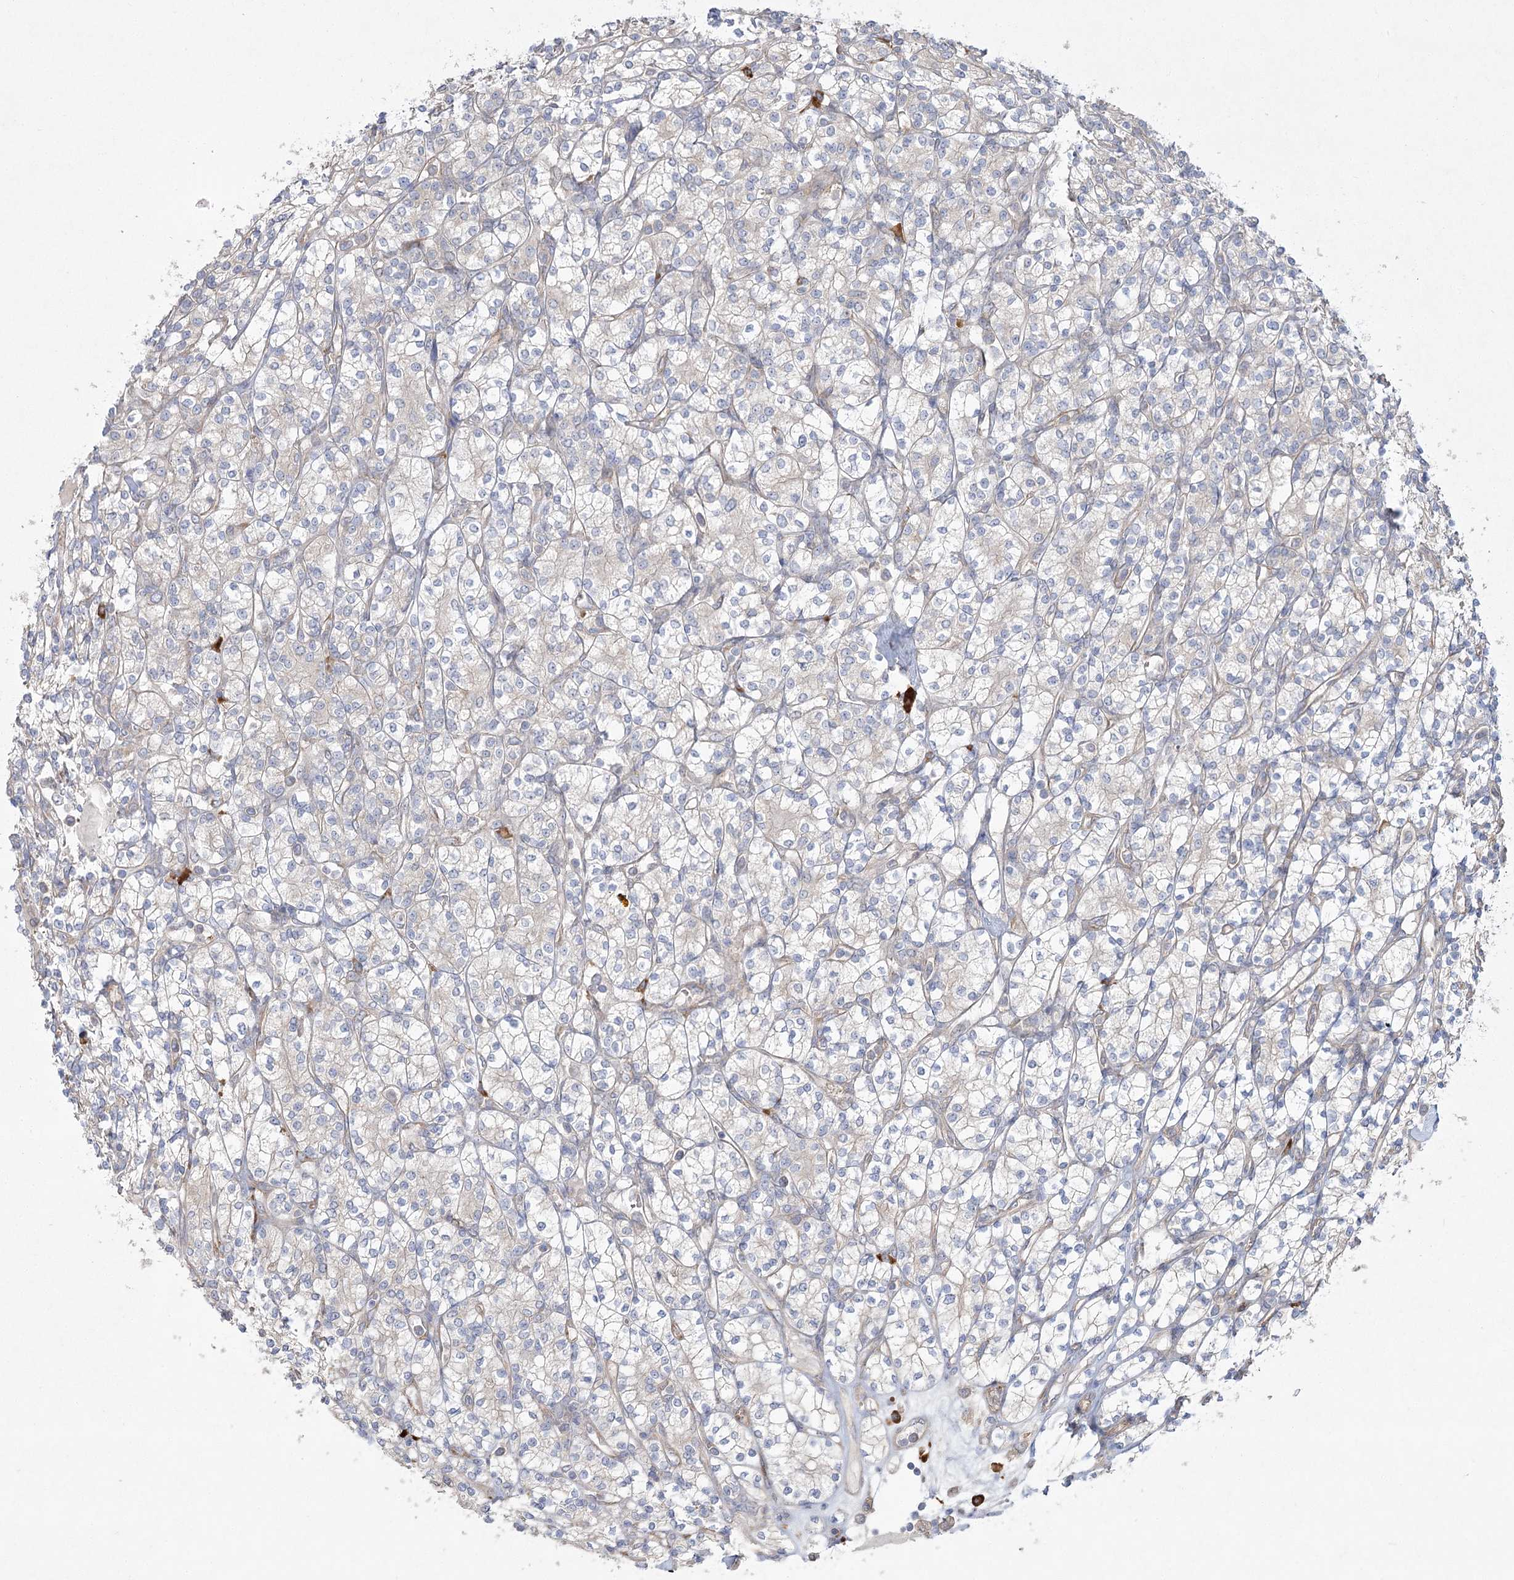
{"staining": {"intensity": "negative", "quantity": "none", "location": "none"}, "tissue": "renal cancer", "cell_type": "Tumor cells", "image_type": "cancer", "snomed": [{"axis": "morphology", "description": "Adenocarcinoma, NOS"}, {"axis": "topography", "description": "Kidney"}], "caption": "This image is of renal cancer stained with immunohistochemistry to label a protein in brown with the nuclei are counter-stained blue. There is no expression in tumor cells.", "gene": "CAMTA1", "patient": {"sex": "male", "age": 77}}